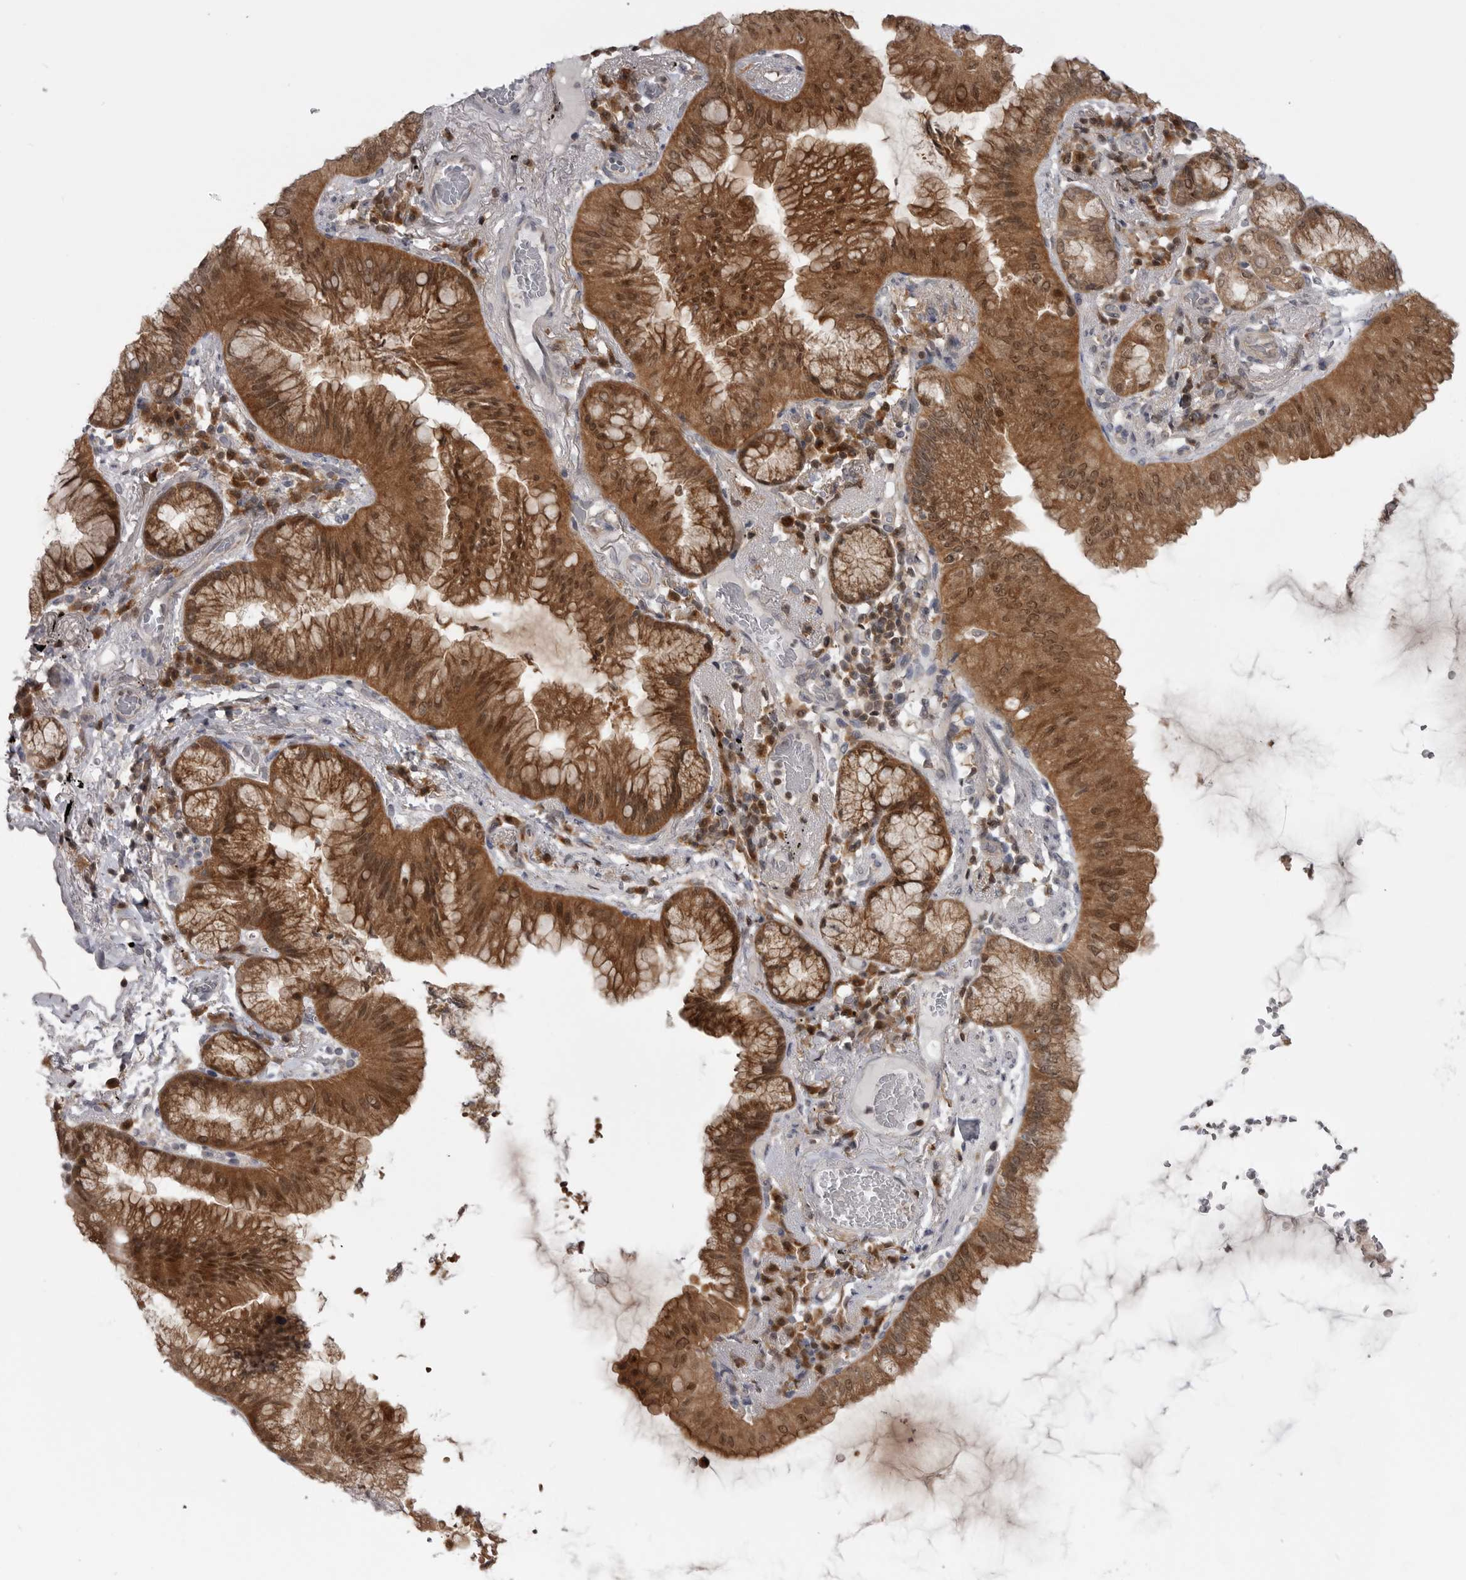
{"staining": {"intensity": "moderate", "quantity": ">75%", "location": "cytoplasmic/membranous"}, "tissue": "lung cancer", "cell_type": "Tumor cells", "image_type": "cancer", "snomed": [{"axis": "morphology", "description": "Adenocarcinoma, NOS"}, {"axis": "topography", "description": "Lung"}], "caption": "Immunohistochemistry (IHC) of lung cancer (adenocarcinoma) reveals medium levels of moderate cytoplasmic/membranous positivity in approximately >75% of tumor cells.", "gene": "MAPK13", "patient": {"sex": "female", "age": 70}}